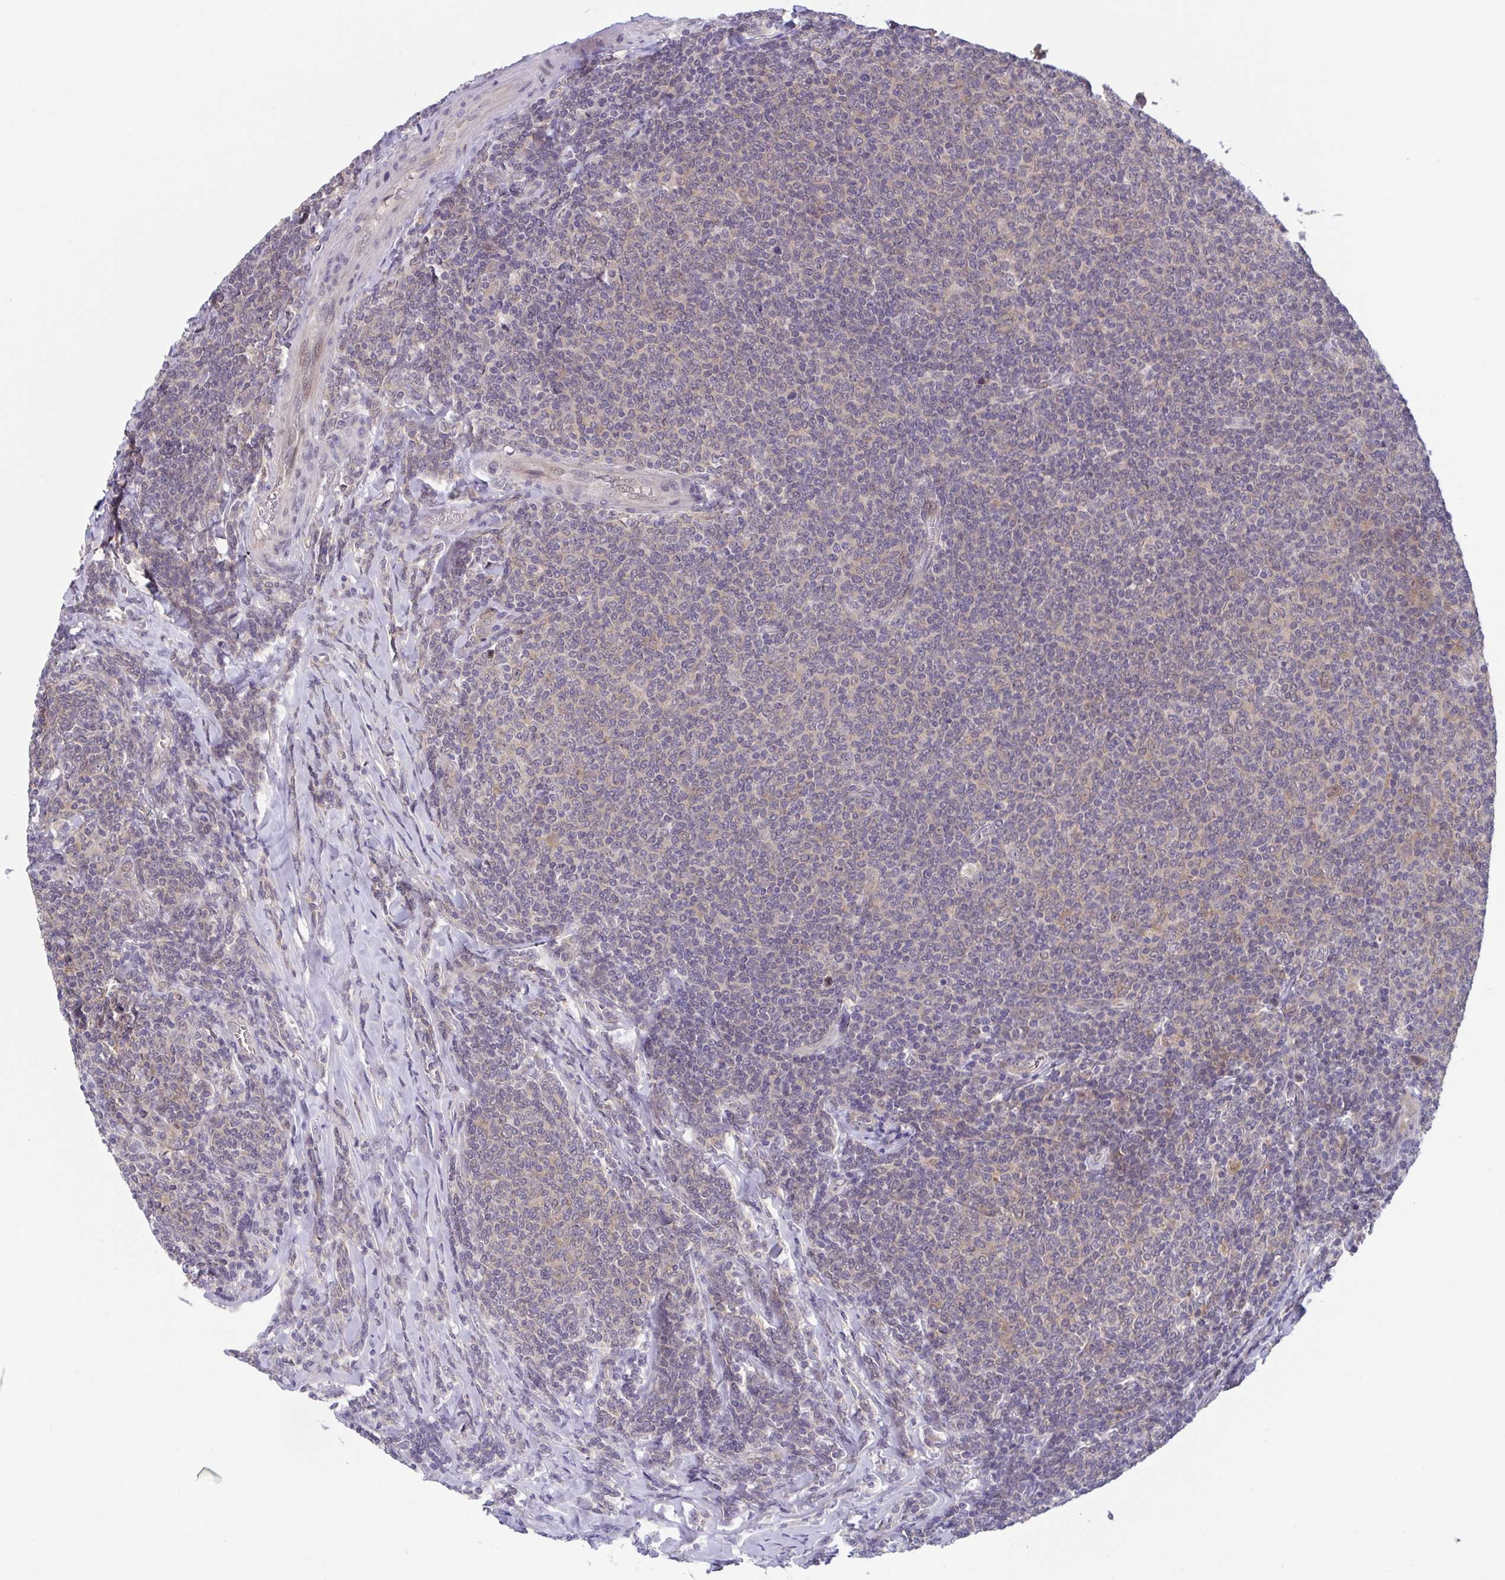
{"staining": {"intensity": "weak", "quantity": "<25%", "location": "nuclear"}, "tissue": "lymphoma", "cell_type": "Tumor cells", "image_type": "cancer", "snomed": [{"axis": "morphology", "description": "Malignant lymphoma, non-Hodgkin's type, Low grade"}, {"axis": "topography", "description": "Lymph node"}], "caption": "There is no significant positivity in tumor cells of low-grade malignant lymphoma, non-Hodgkin's type. (DAB (3,3'-diaminobenzidine) immunohistochemistry, high magnification).", "gene": "RIOK1", "patient": {"sex": "male", "age": 52}}